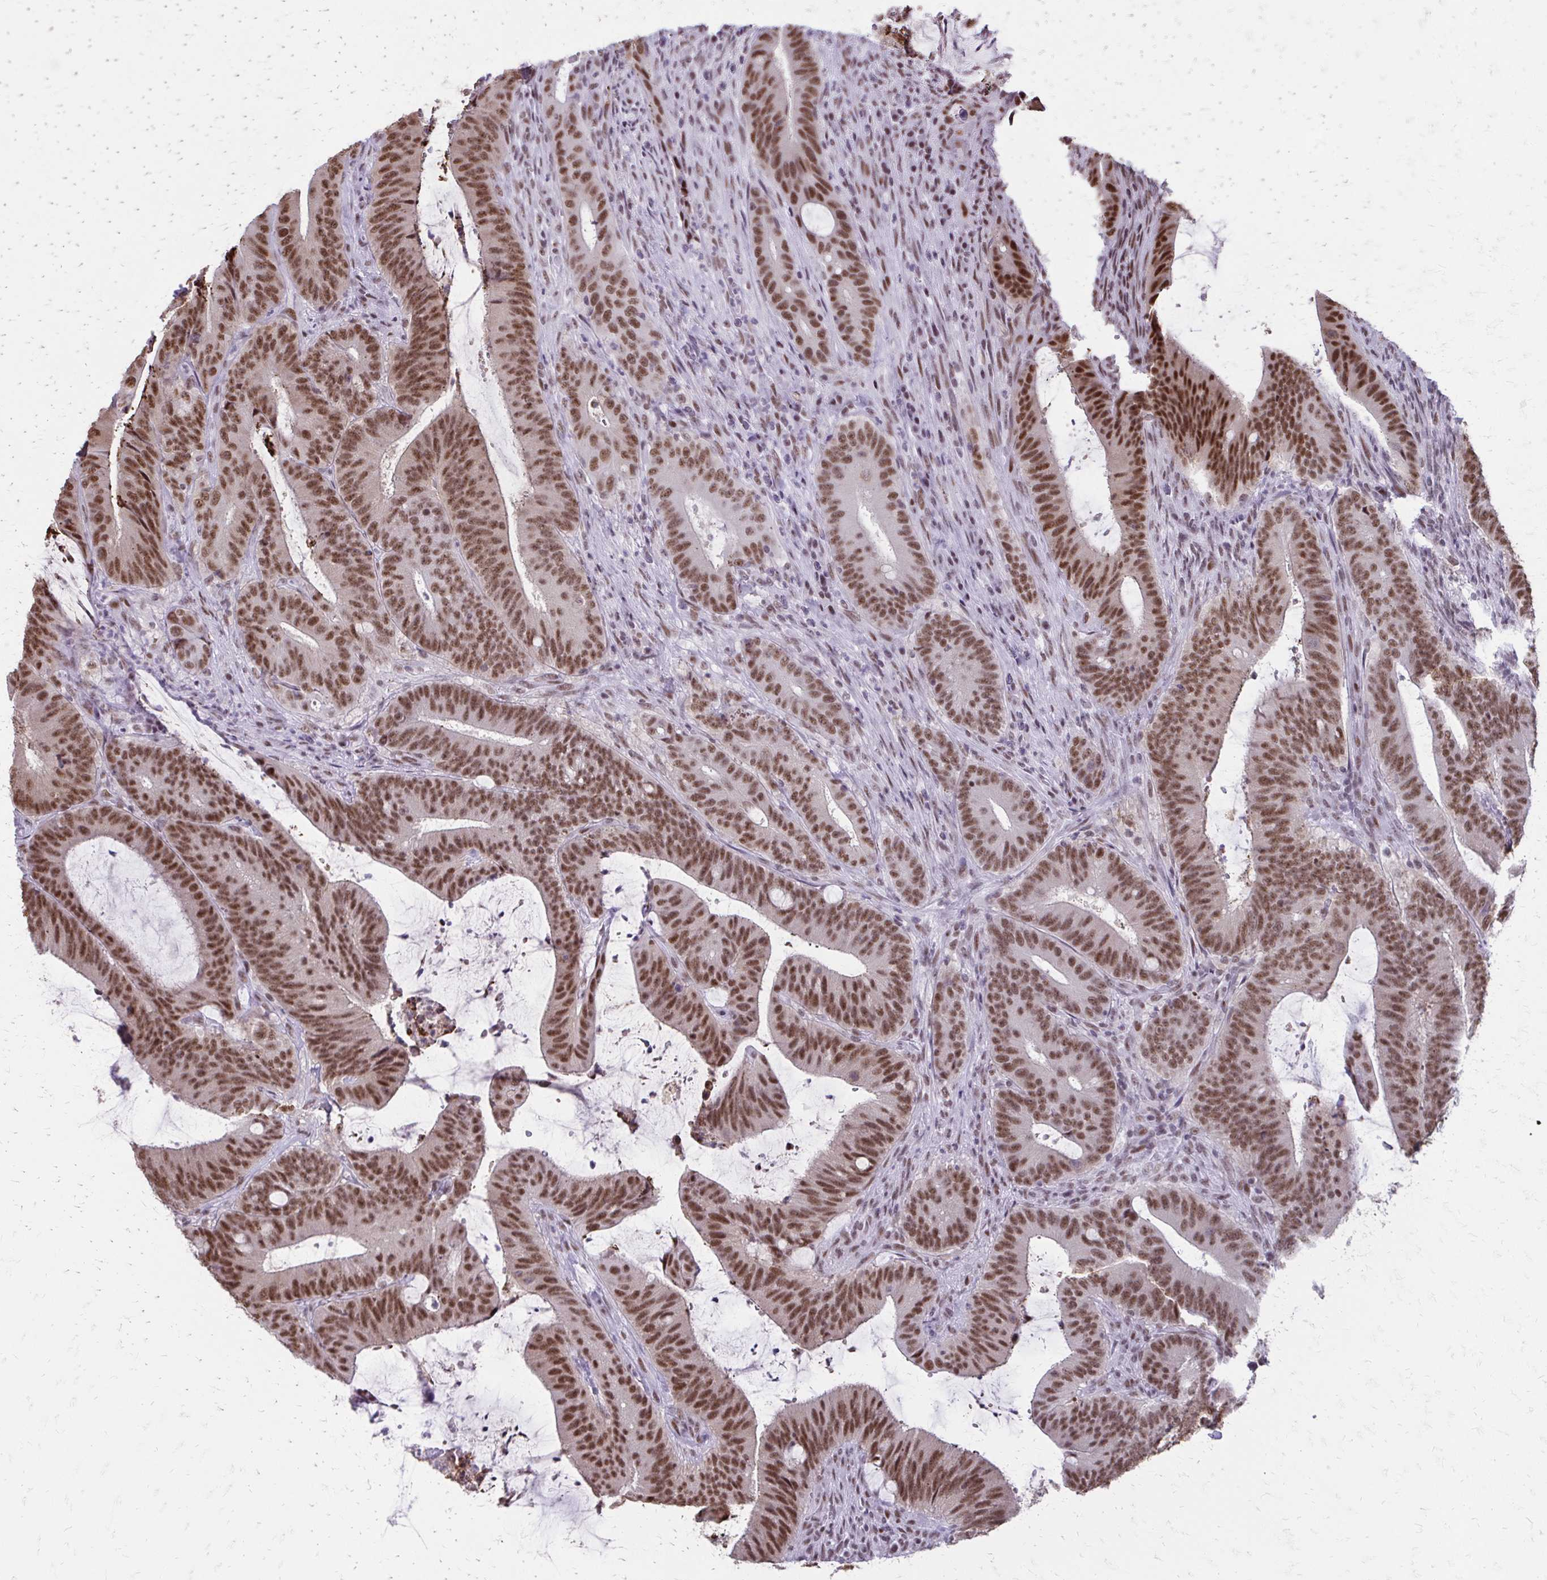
{"staining": {"intensity": "moderate", "quantity": ">75%", "location": "nuclear"}, "tissue": "colorectal cancer", "cell_type": "Tumor cells", "image_type": "cancer", "snomed": [{"axis": "morphology", "description": "Adenocarcinoma, NOS"}, {"axis": "topography", "description": "Colon"}], "caption": "Immunohistochemistry photomicrograph of colorectal cancer (adenocarcinoma) stained for a protein (brown), which demonstrates medium levels of moderate nuclear staining in approximately >75% of tumor cells.", "gene": "SS18", "patient": {"sex": "female", "age": 43}}